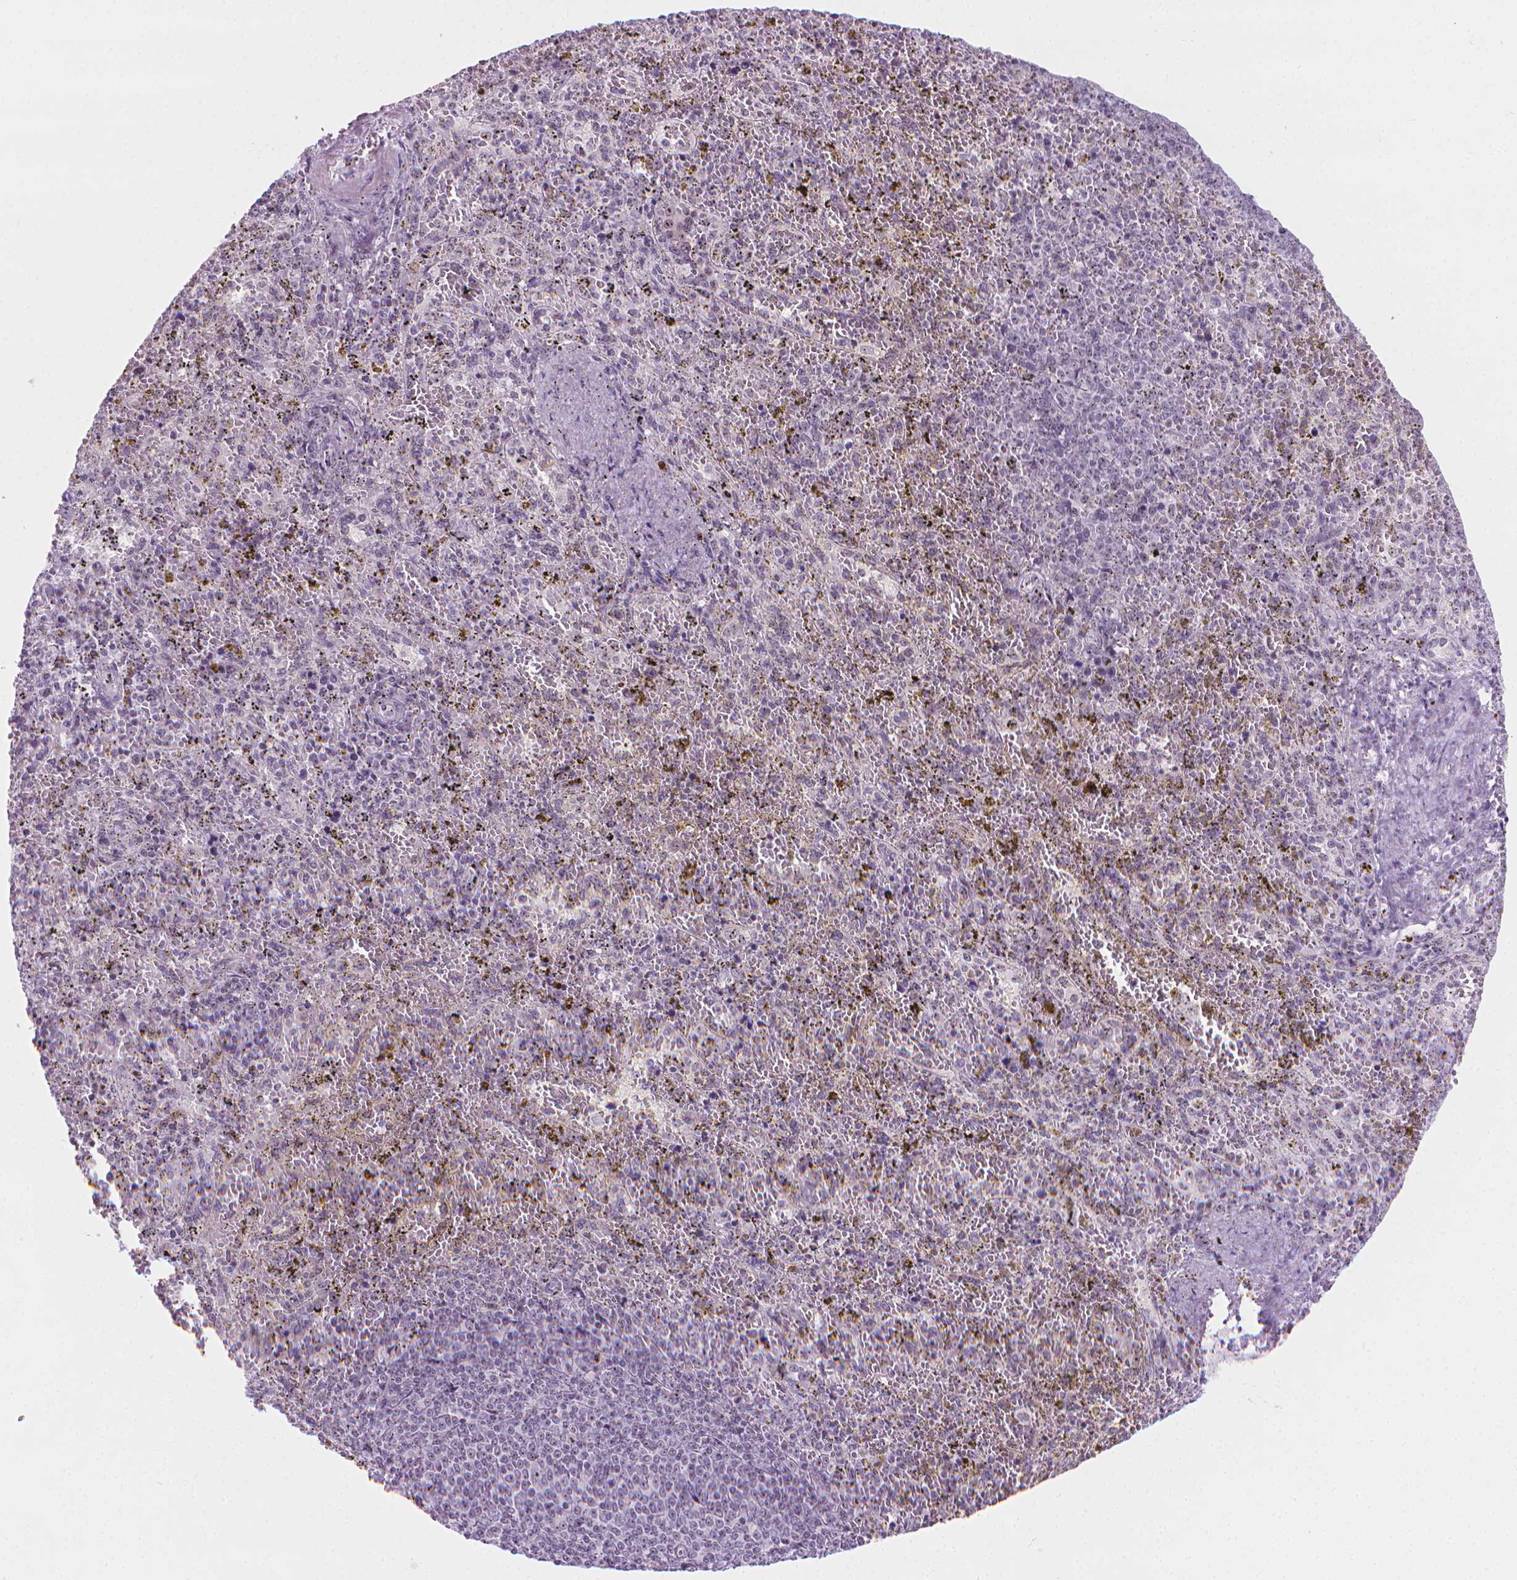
{"staining": {"intensity": "weak", "quantity": ">75%", "location": "nuclear"}, "tissue": "spleen", "cell_type": "Cells in red pulp", "image_type": "normal", "snomed": [{"axis": "morphology", "description": "Normal tissue, NOS"}, {"axis": "topography", "description": "Spleen"}], "caption": "DAB (3,3'-diaminobenzidine) immunohistochemical staining of unremarkable spleen displays weak nuclear protein expression in about >75% of cells in red pulp. (Stains: DAB in brown, nuclei in blue, Microscopy: brightfield microscopy at high magnification).", "gene": "NOL7", "patient": {"sex": "female", "age": 50}}